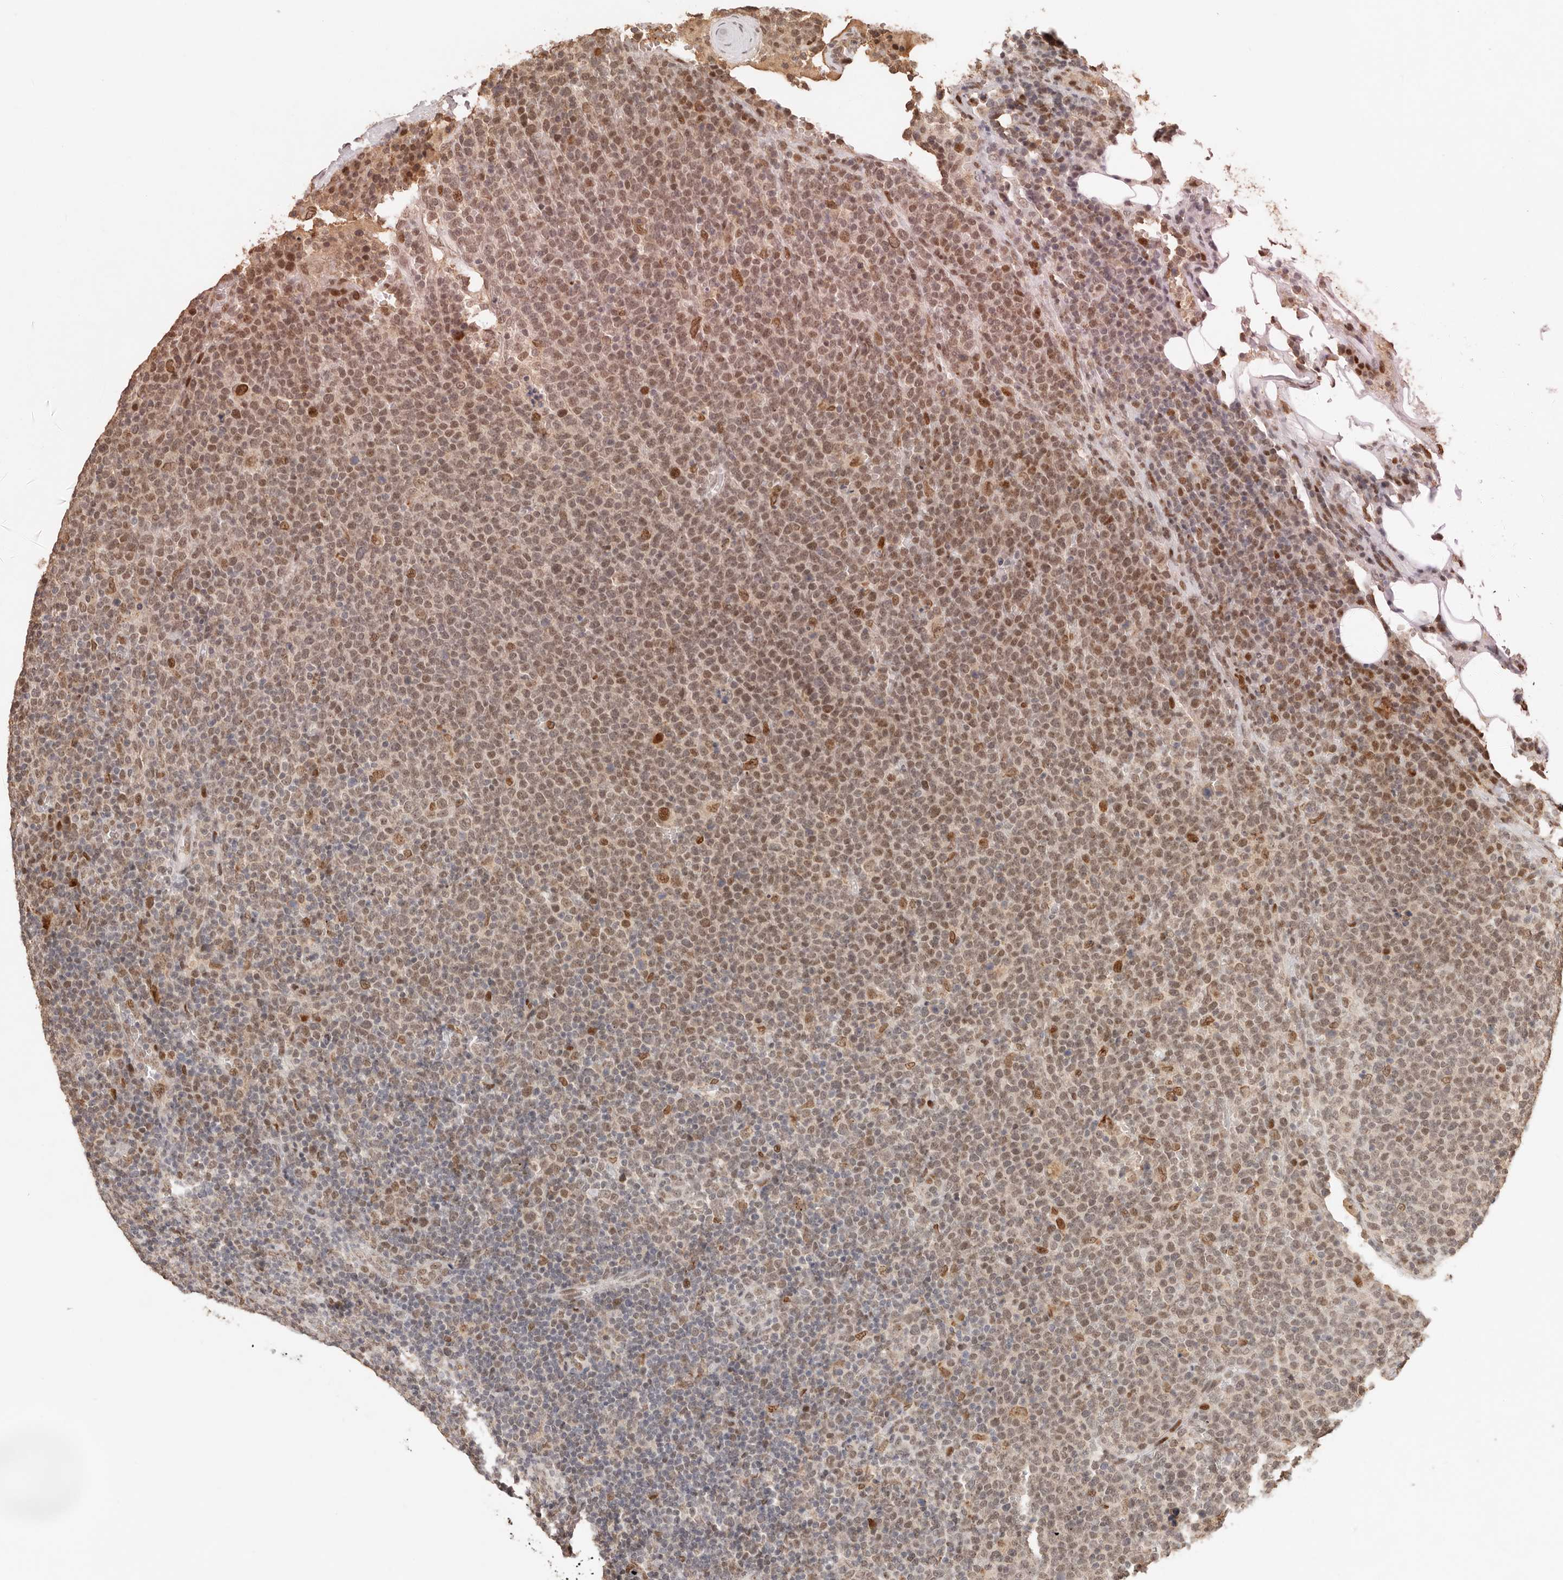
{"staining": {"intensity": "moderate", "quantity": ">75%", "location": "nuclear"}, "tissue": "lymphoma", "cell_type": "Tumor cells", "image_type": "cancer", "snomed": [{"axis": "morphology", "description": "Malignant lymphoma, non-Hodgkin's type, High grade"}, {"axis": "topography", "description": "Lymph node"}], "caption": "A high-resolution image shows immunohistochemistry staining of high-grade malignant lymphoma, non-Hodgkin's type, which shows moderate nuclear positivity in approximately >75% of tumor cells.", "gene": "NPAS2", "patient": {"sex": "male", "age": 61}}